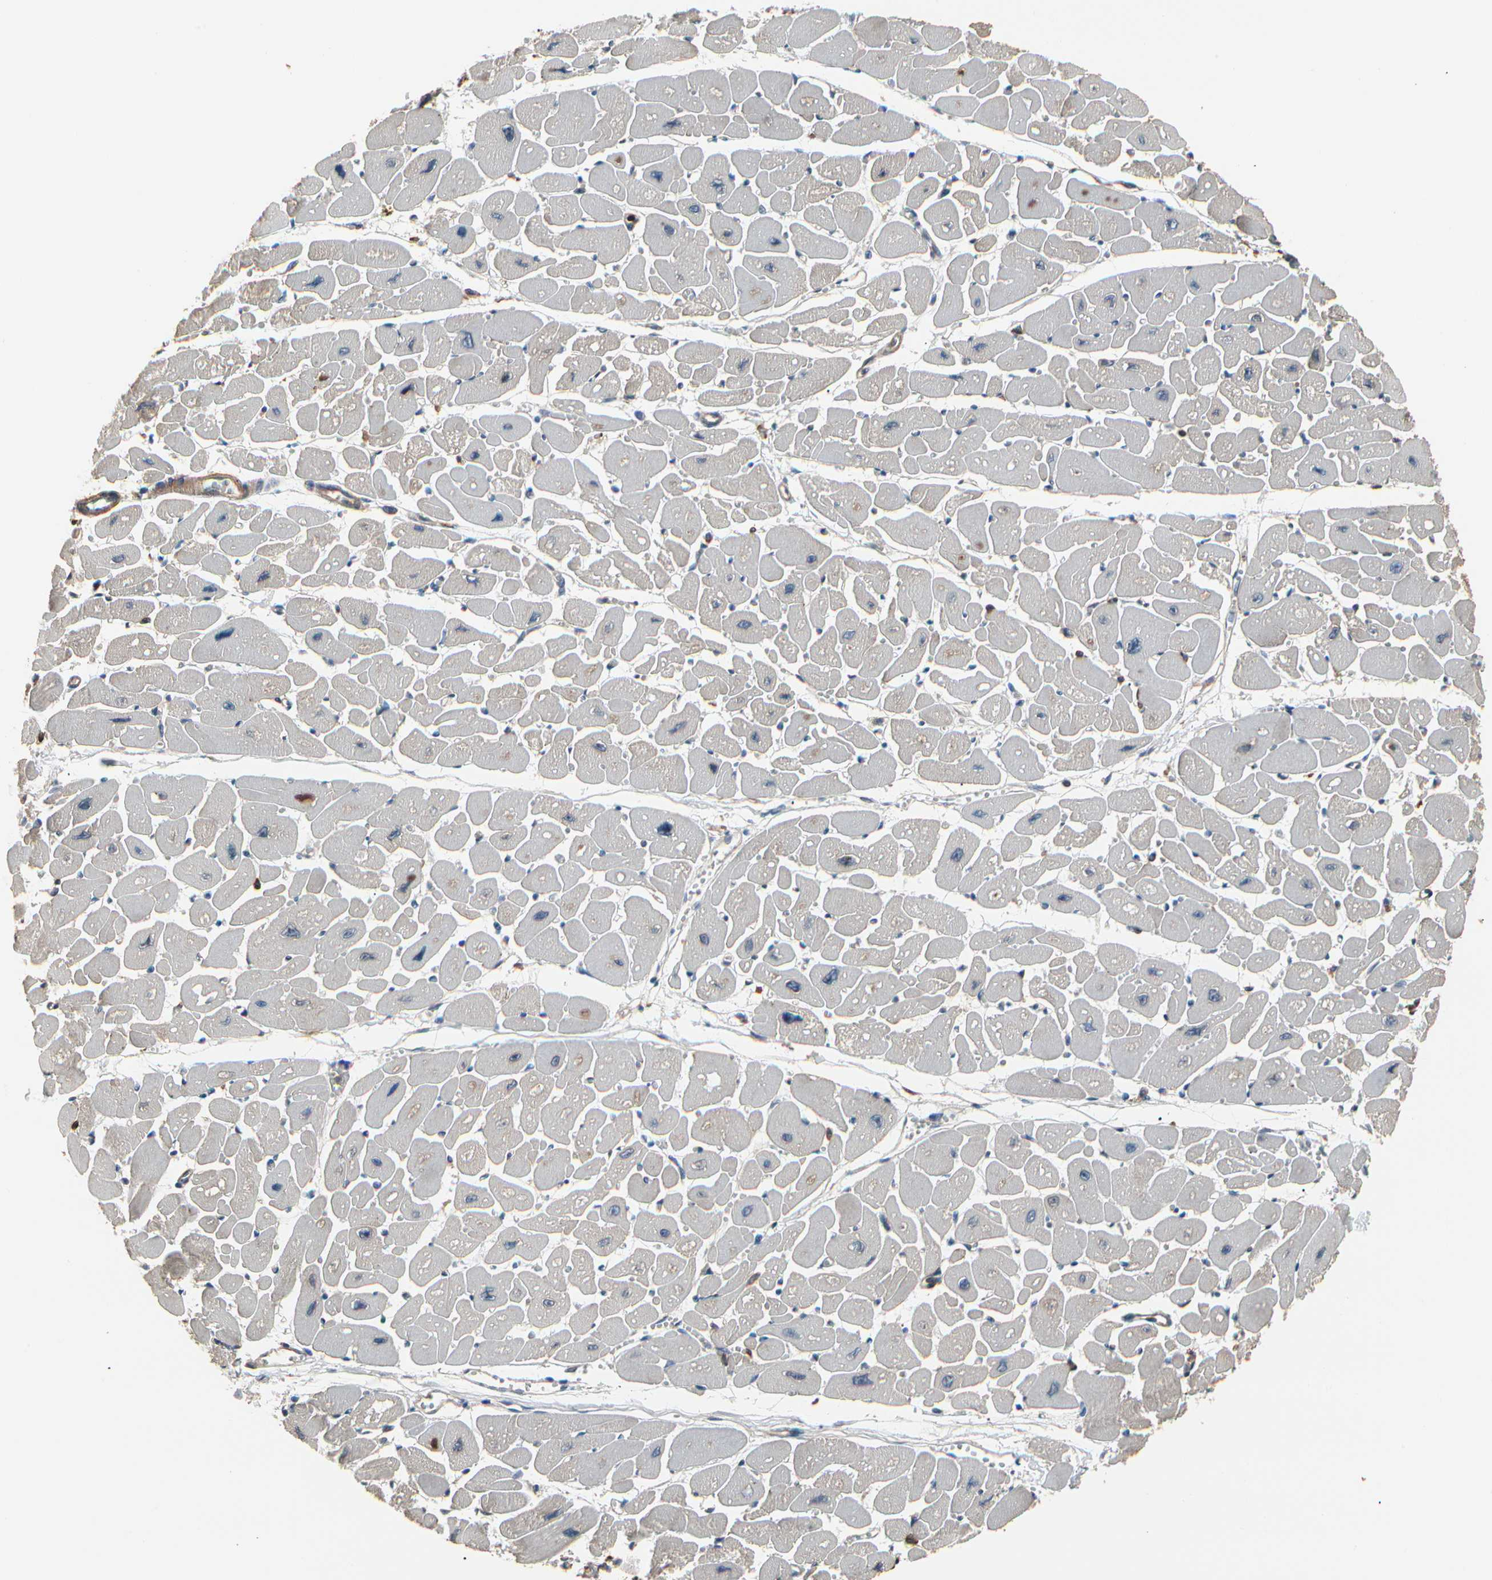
{"staining": {"intensity": "weak", "quantity": "<25%", "location": "cytoplasmic/membranous"}, "tissue": "heart muscle", "cell_type": "Cardiomyocytes", "image_type": "normal", "snomed": [{"axis": "morphology", "description": "Normal tissue, NOS"}, {"axis": "topography", "description": "Heart"}], "caption": "This is a histopathology image of immunohistochemistry (IHC) staining of benign heart muscle, which shows no positivity in cardiomyocytes. (DAB immunohistochemistry with hematoxylin counter stain).", "gene": "MAPK13", "patient": {"sex": "female", "age": 54}}